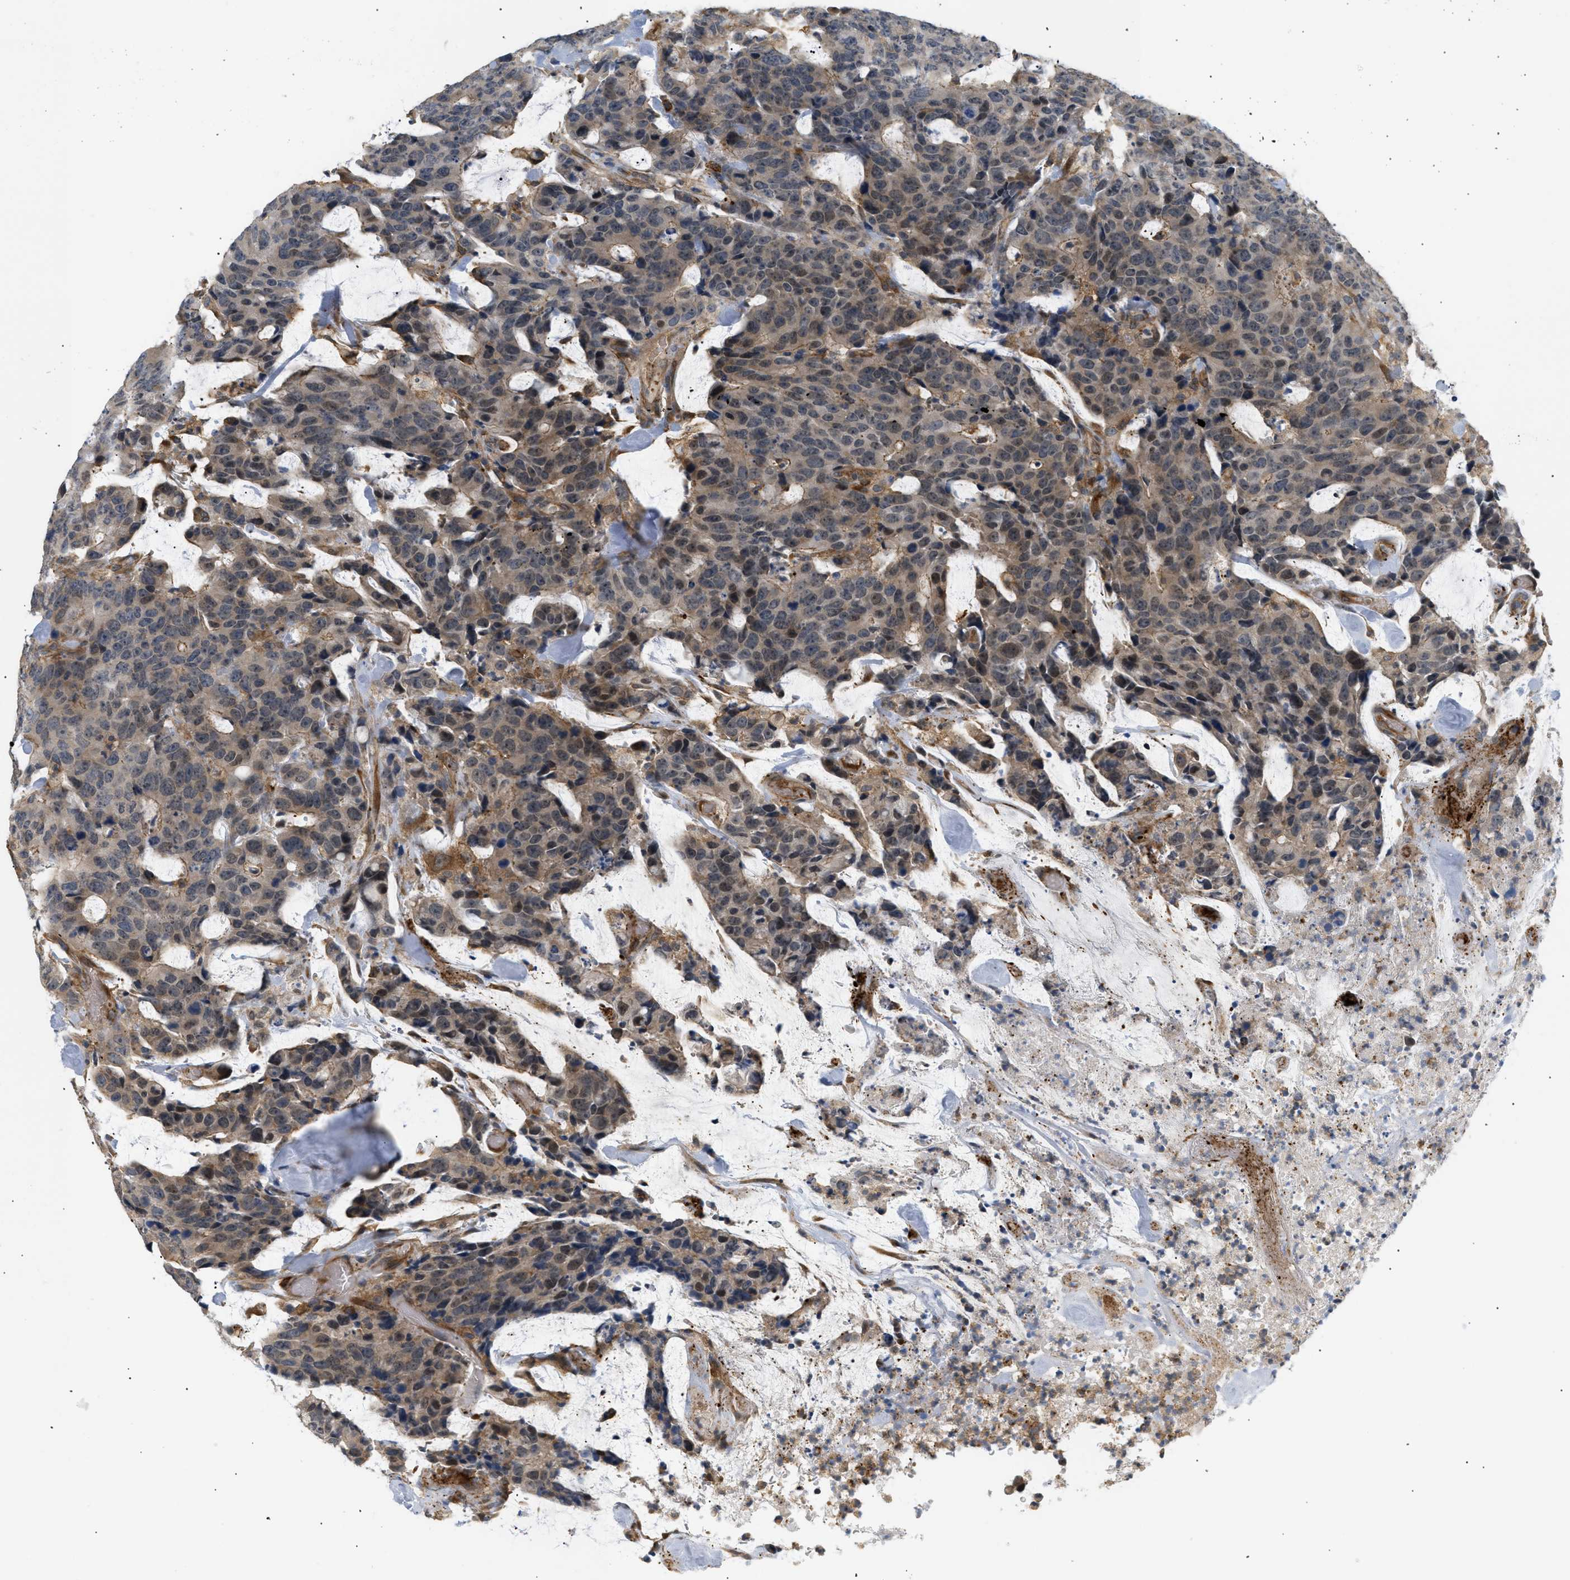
{"staining": {"intensity": "moderate", "quantity": "25%-75%", "location": "cytoplasmic/membranous"}, "tissue": "colorectal cancer", "cell_type": "Tumor cells", "image_type": "cancer", "snomed": [{"axis": "morphology", "description": "Adenocarcinoma, NOS"}, {"axis": "topography", "description": "Colon"}], "caption": "Immunohistochemistry (IHC) (DAB (3,3'-diaminobenzidine)) staining of human colorectal cancer shows moderate cytoplasmic/membranous protein expression in approximately 25%-75% of tumor cells. (brown staining indicates protein expression, while blue staining denotes nuclei).", "gene": "CORO2B", "patient": {"sex": "female", "age": 86}}